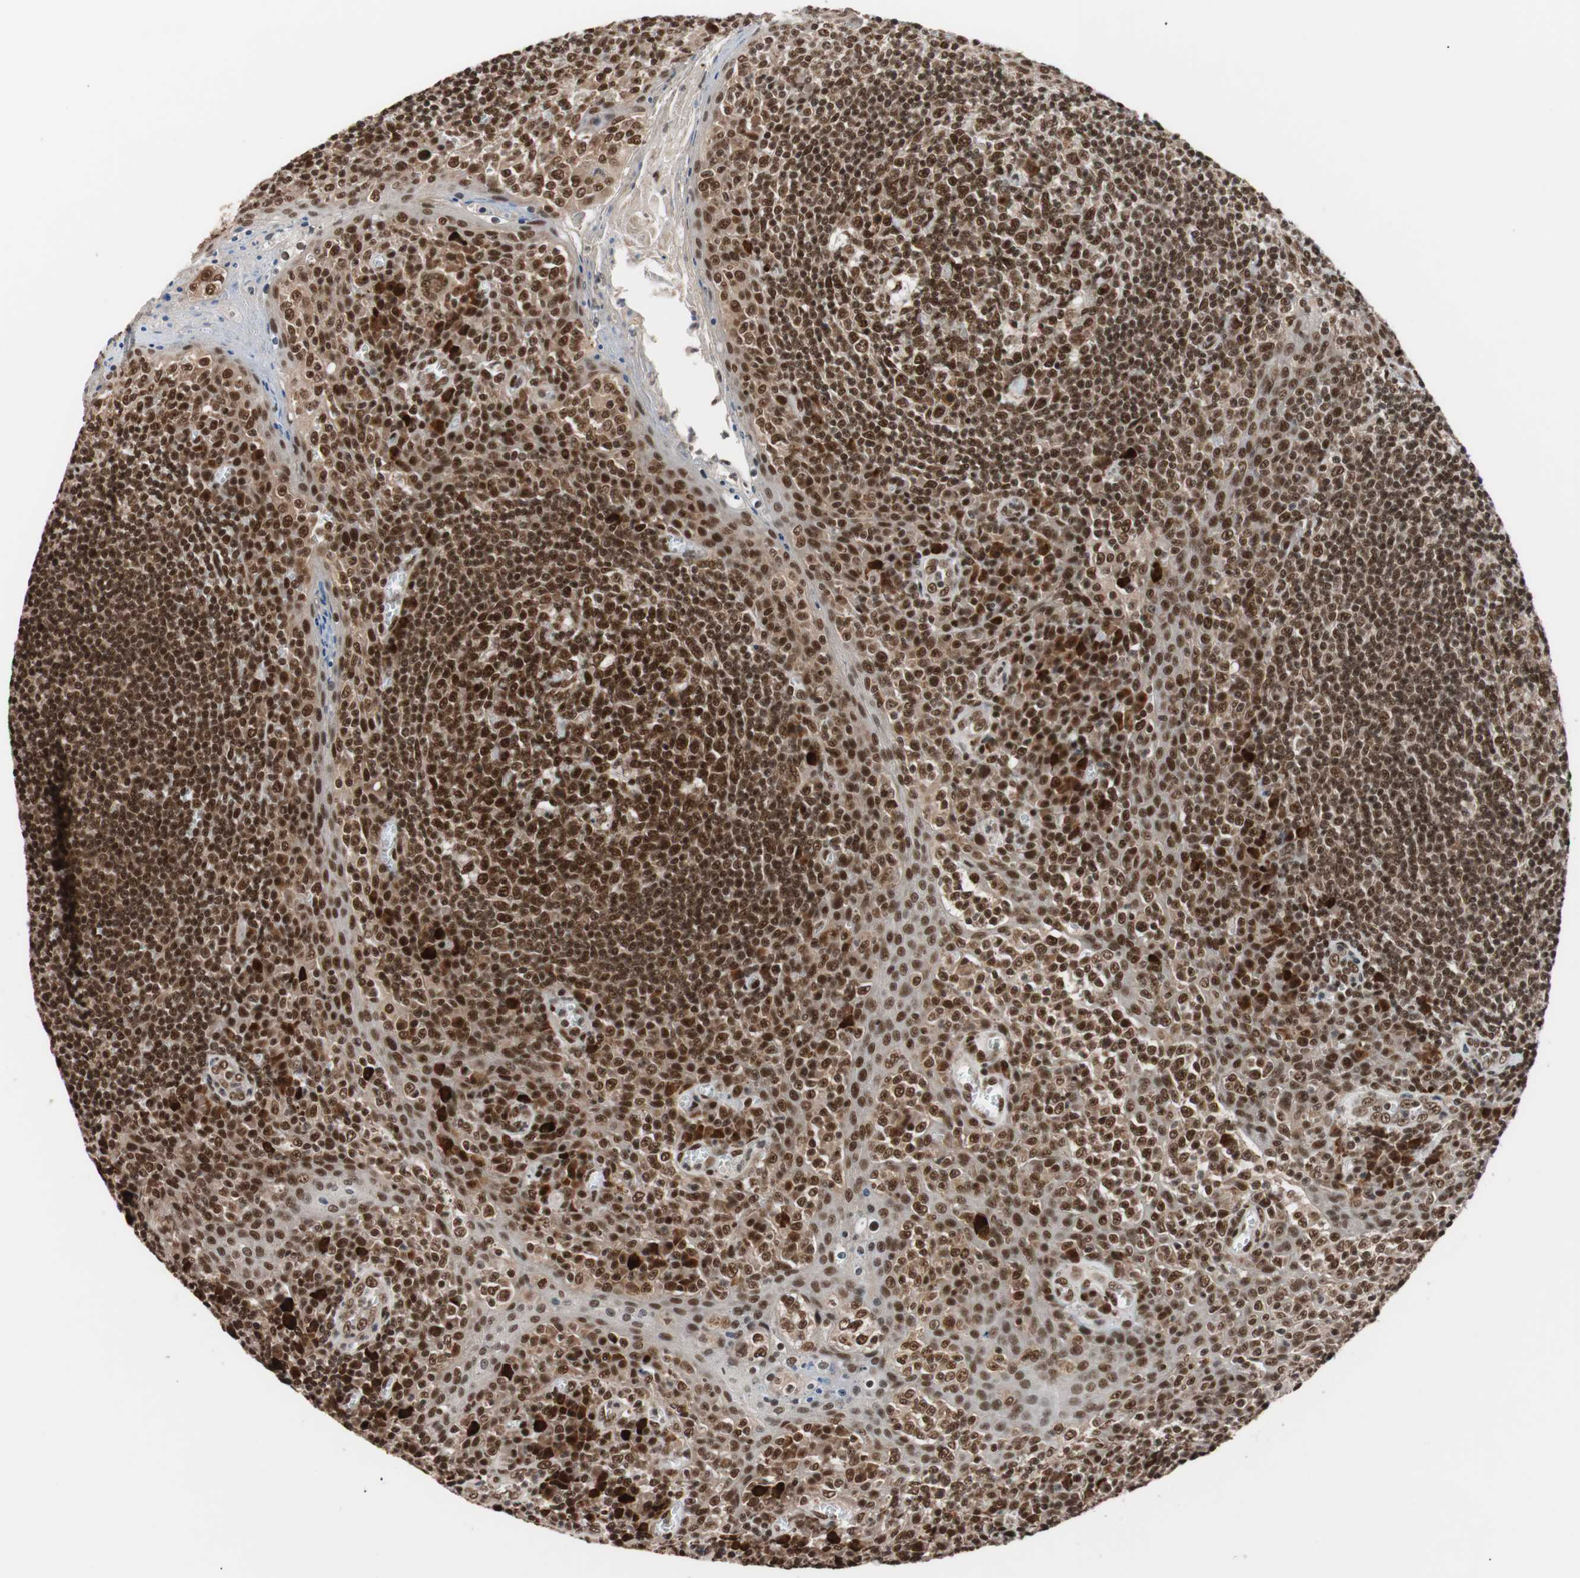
{"staining": {"intensity": "strong", "quantity": ">75%", "location": "nuclear"}, "tissue": "tonsil", "cell_type": "Germinal center cells", "image_type": "normal", "snomed": [{"axis": "morphology", "description": "Normal tissue, NOS"}, {"axis": "topography", "description": "Tonsil"}], "caption": "The micrograph exhibits immunohistochemical staining of unremarkable tonsil. There is strong nuclear positivity is present in about >75% of germinal center cells. (brown staining indicates protein expression, while blue staining denotes nuclei).", "gene": "CHAMP1", "patient": {"sex": "male", "age": 31}}